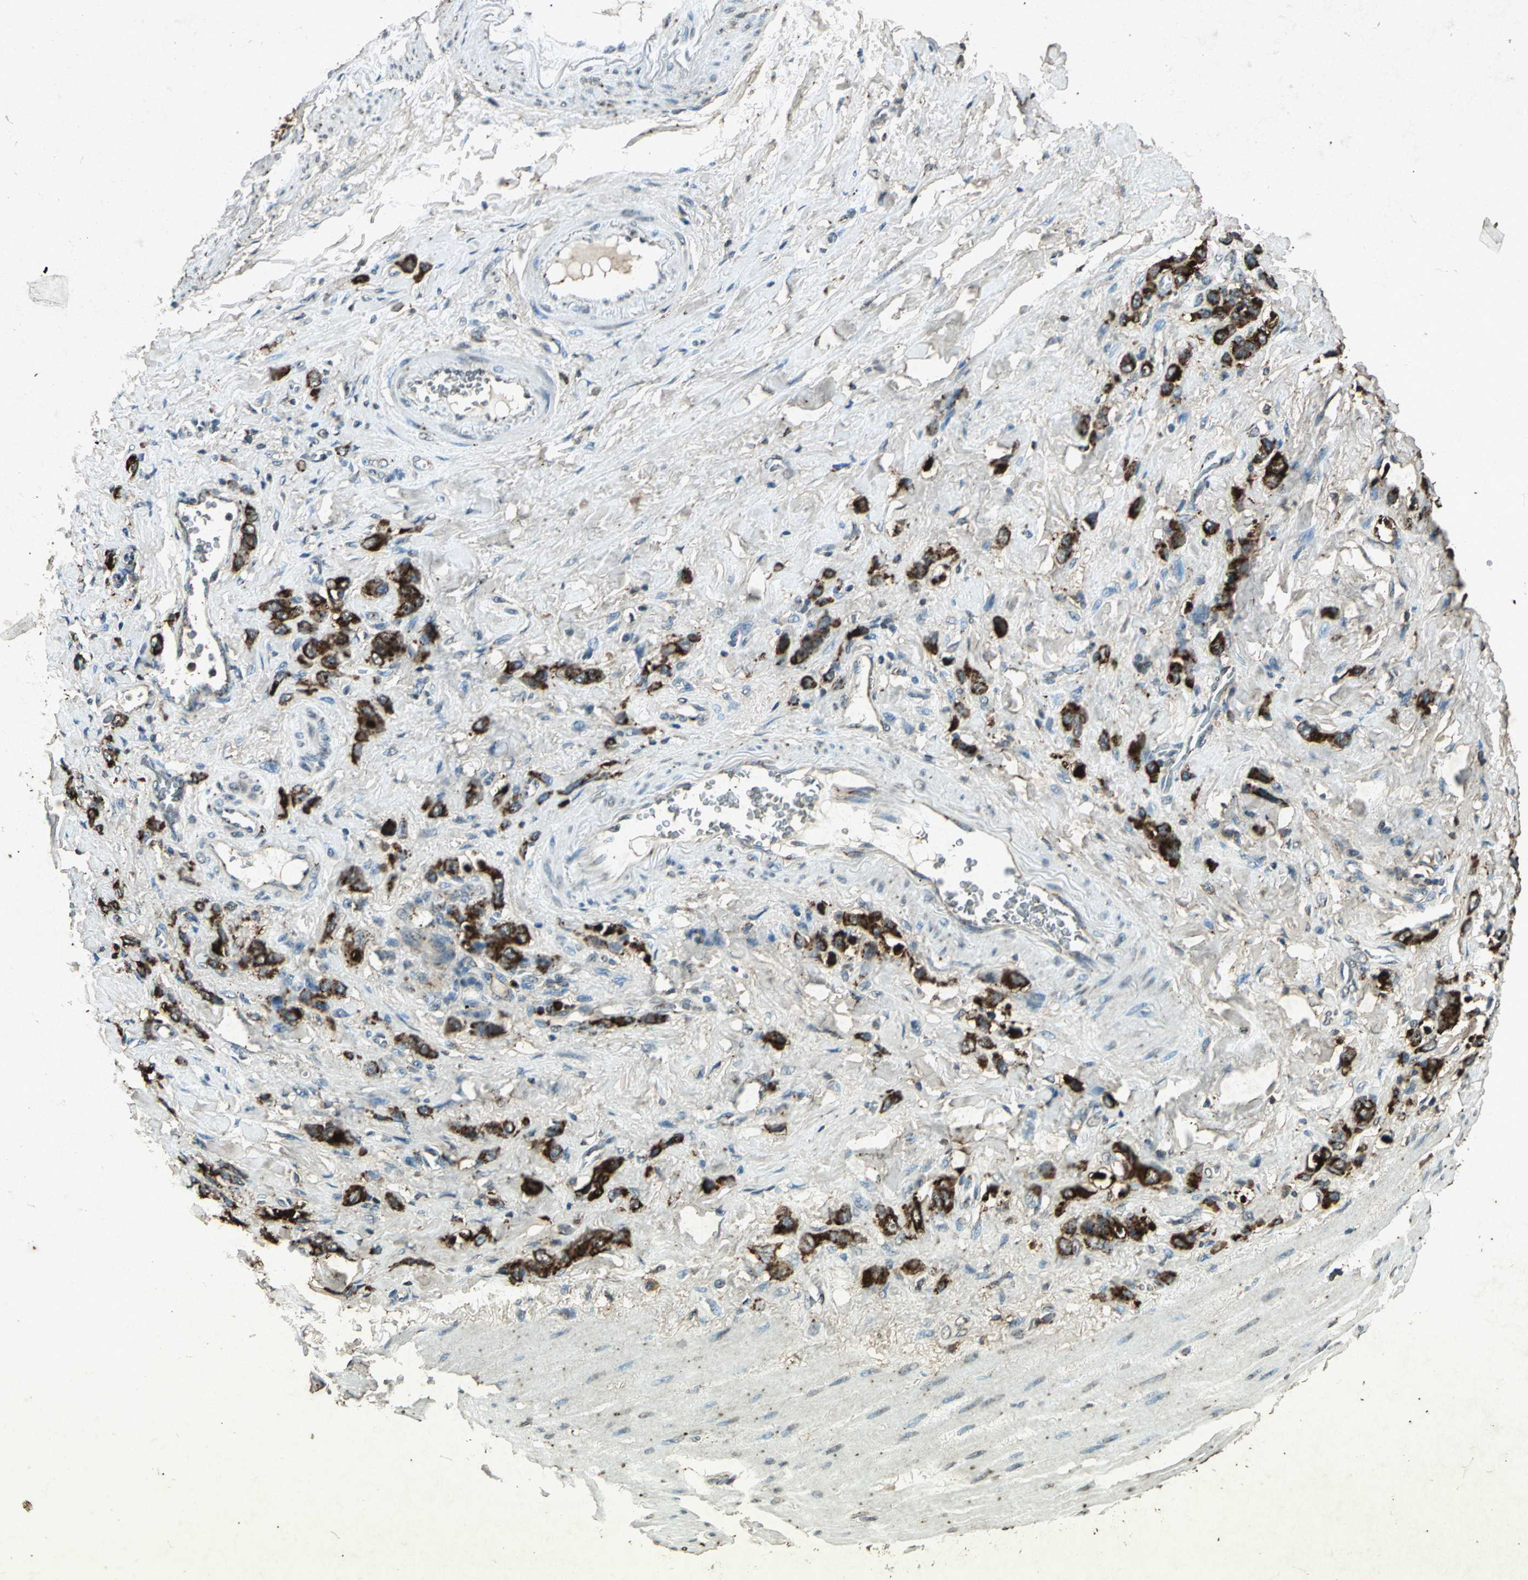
{"staining": {"intensity": "strong", "quantity": "25%-75%", "location": "cytoplasmic/membranous"}, "tissue": "stomach cancer", "cell_type": "Tumor cells", "image_type": "cancer", "snomed": [{"axis": "morphology", "description": "Normal tissue, NOS"}, {"axis": "morphology", "description": "Adenocarcinoma, NOS"}, {"axis": "topography", "description": "Stomach"}], "caption": "High-magnification brightfield microscopy of stomach adenocarcinoma stained with DAB (3,3'-diaminobenzidine) (brown) and counterstained with hematoxylin (blue). tumor cells exhibit strong cytoplasmic/membranous staining is identified in about25%-75% of cells.", "gene": "PSEN1", "patient": {"sex": "male", "age": 82}}